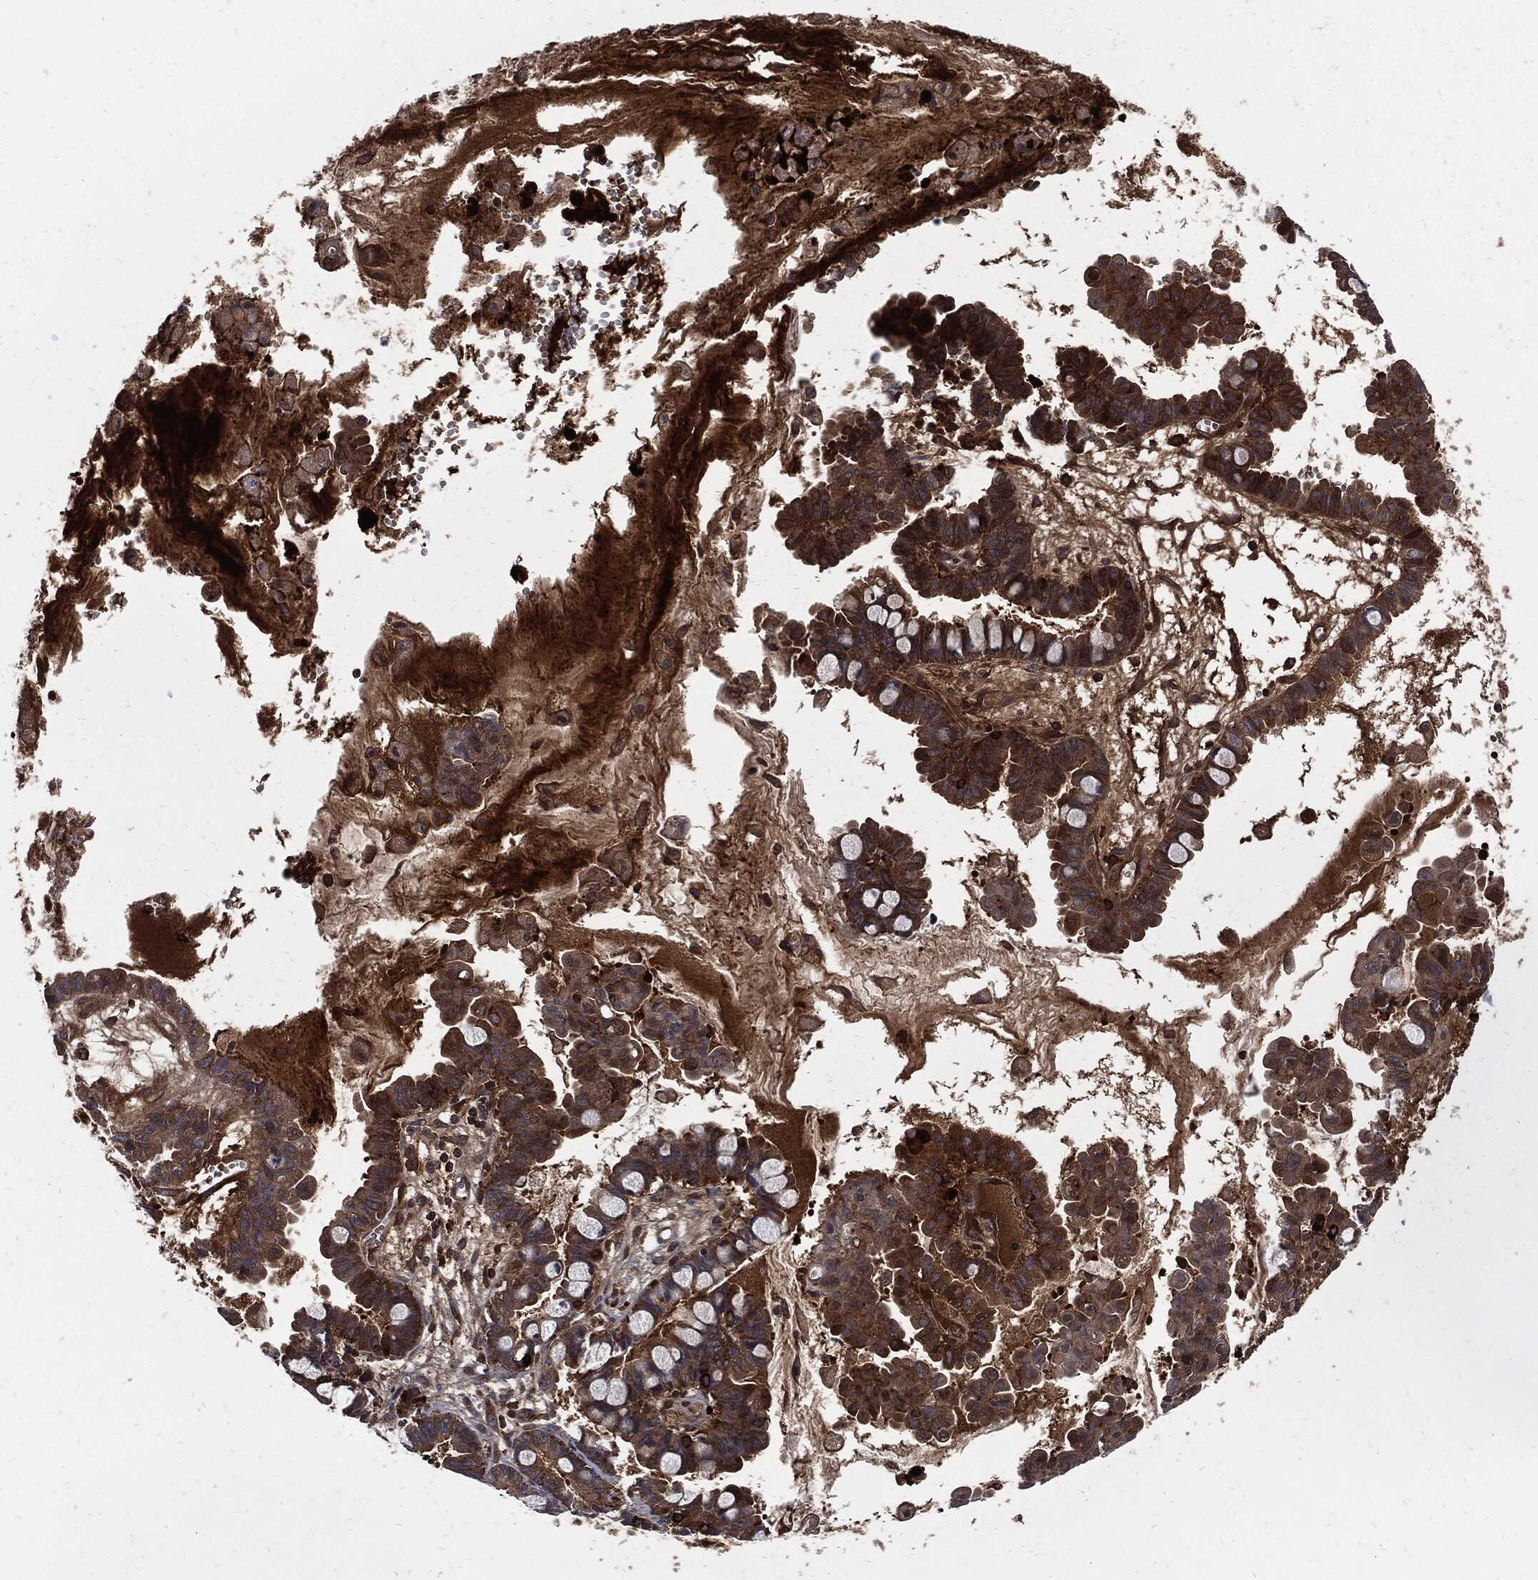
{"staining": {"intensity": "strong", "quantity": ">75%", "location": "cytoplasmic/membranous"}, "tissue": "ovarian cancer", "cell_type": "Tumor cells", "image_type": "cancer", "snomed": [{"axis": "morphology", "description": "Cystadenocarcinoma, mucinous, NOS"}, {"axis": "topography", "description": "Ovary"}], "caption": "An immunohistochemistry image of tumor tissue is shown. Protein staining in brown shows strong cytoplasmic/membranous positivity in mucinous cystadenocarcinoma (ovarian) within tumor cells.", "gene": "CLU", "patient": {"sex": "female", "age": 63}}